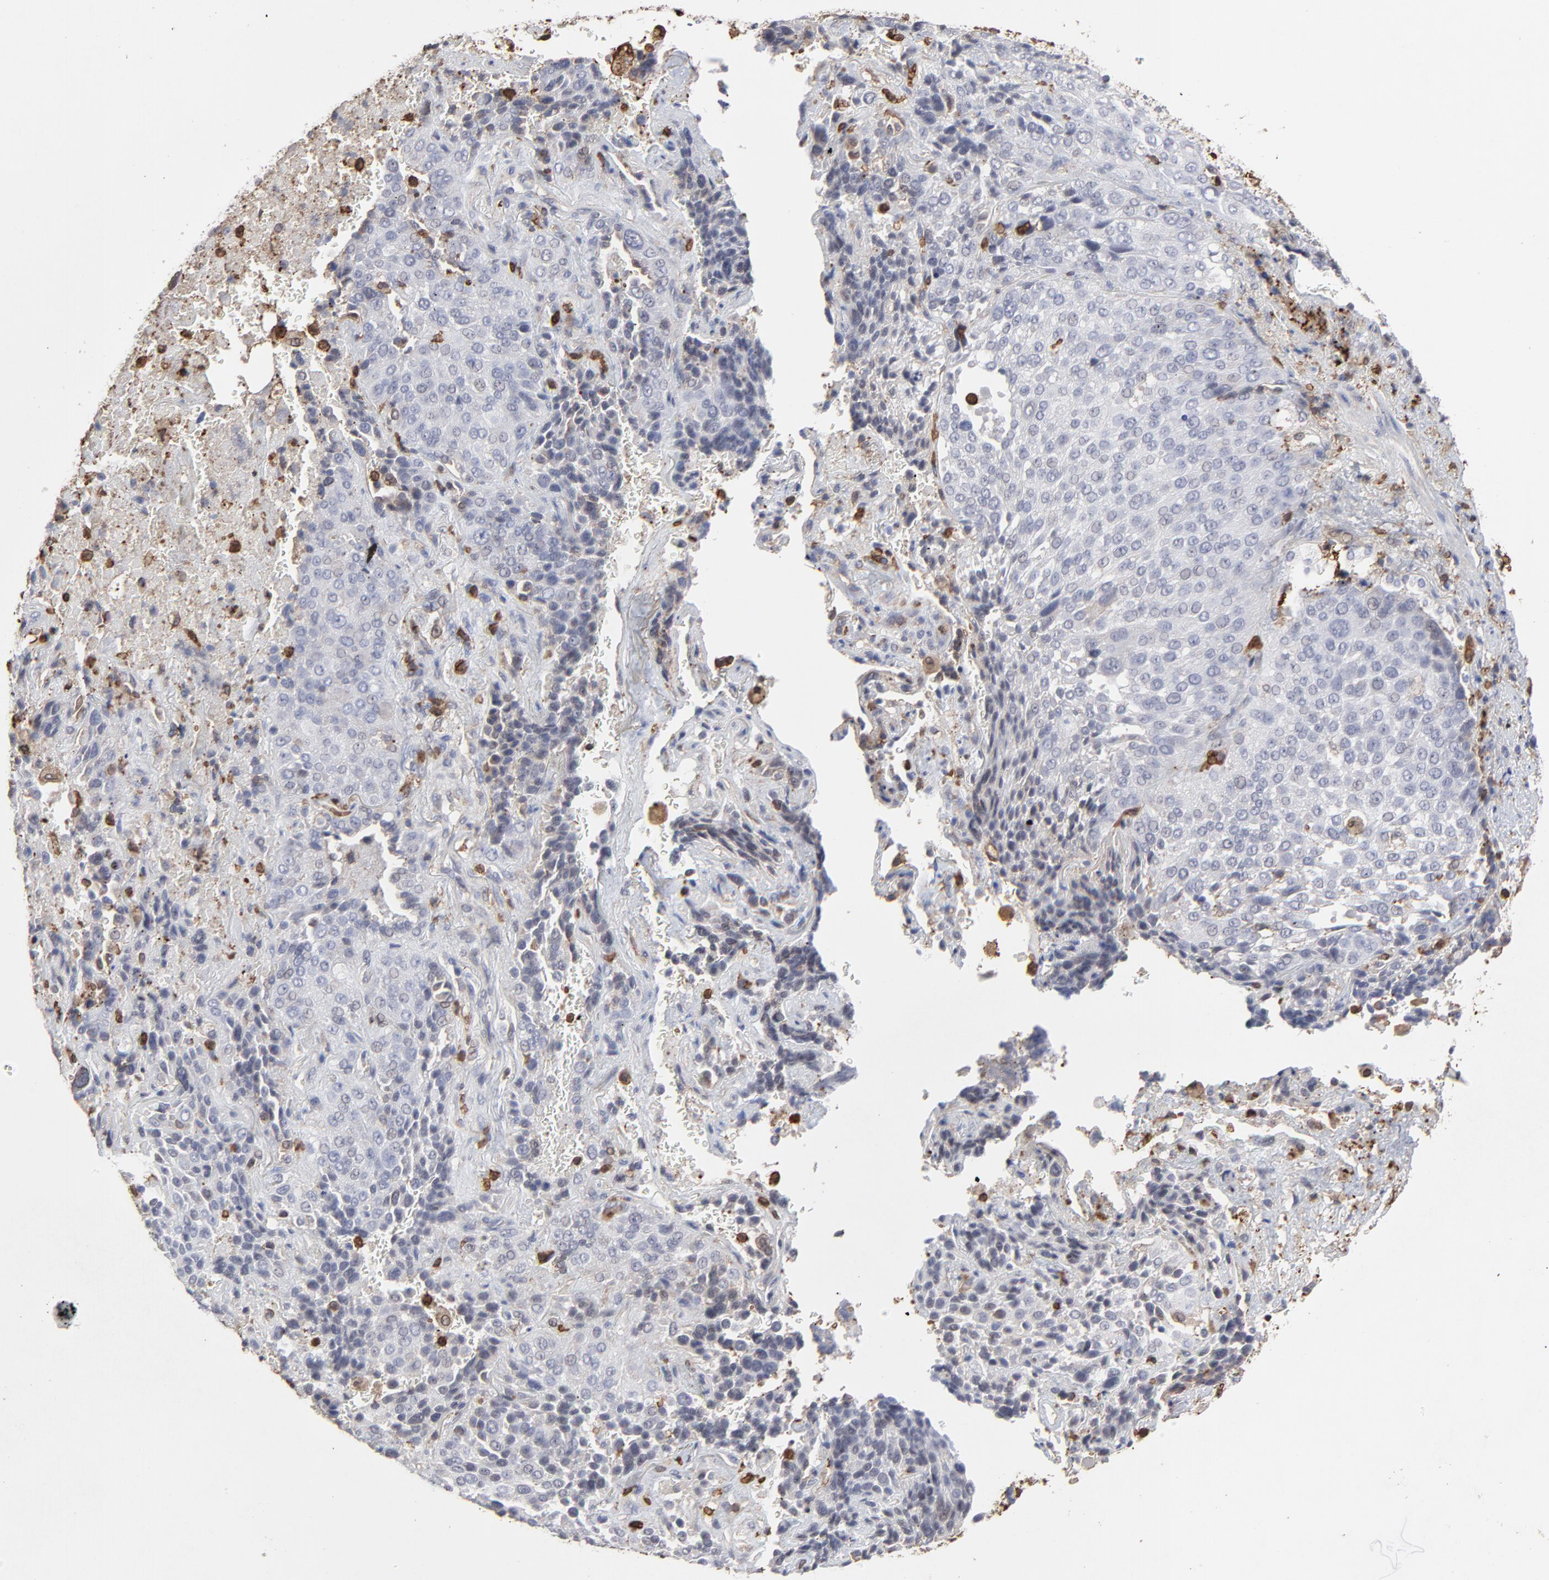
{"staining": {"intensity": "negative", "quantity": "none", "location": "none"}, "tissue": "lung cancer", "cell_type": "Tumor cells", "image_type": "cancer", "snomed": [{"axis": "morphology", "description": "Squamous cell carcinoma, NOS"}, {"axis": "topography", "description": "Lung"}], "caption": "Tumor cells show no significant protein positivity in lung cancer. (DAB immunohistochemistry (IHC) visualized using brightfield microscopy, high magnification).", "gene": "SLC6A14", "patient": {"sex": "male", "age": 54}}